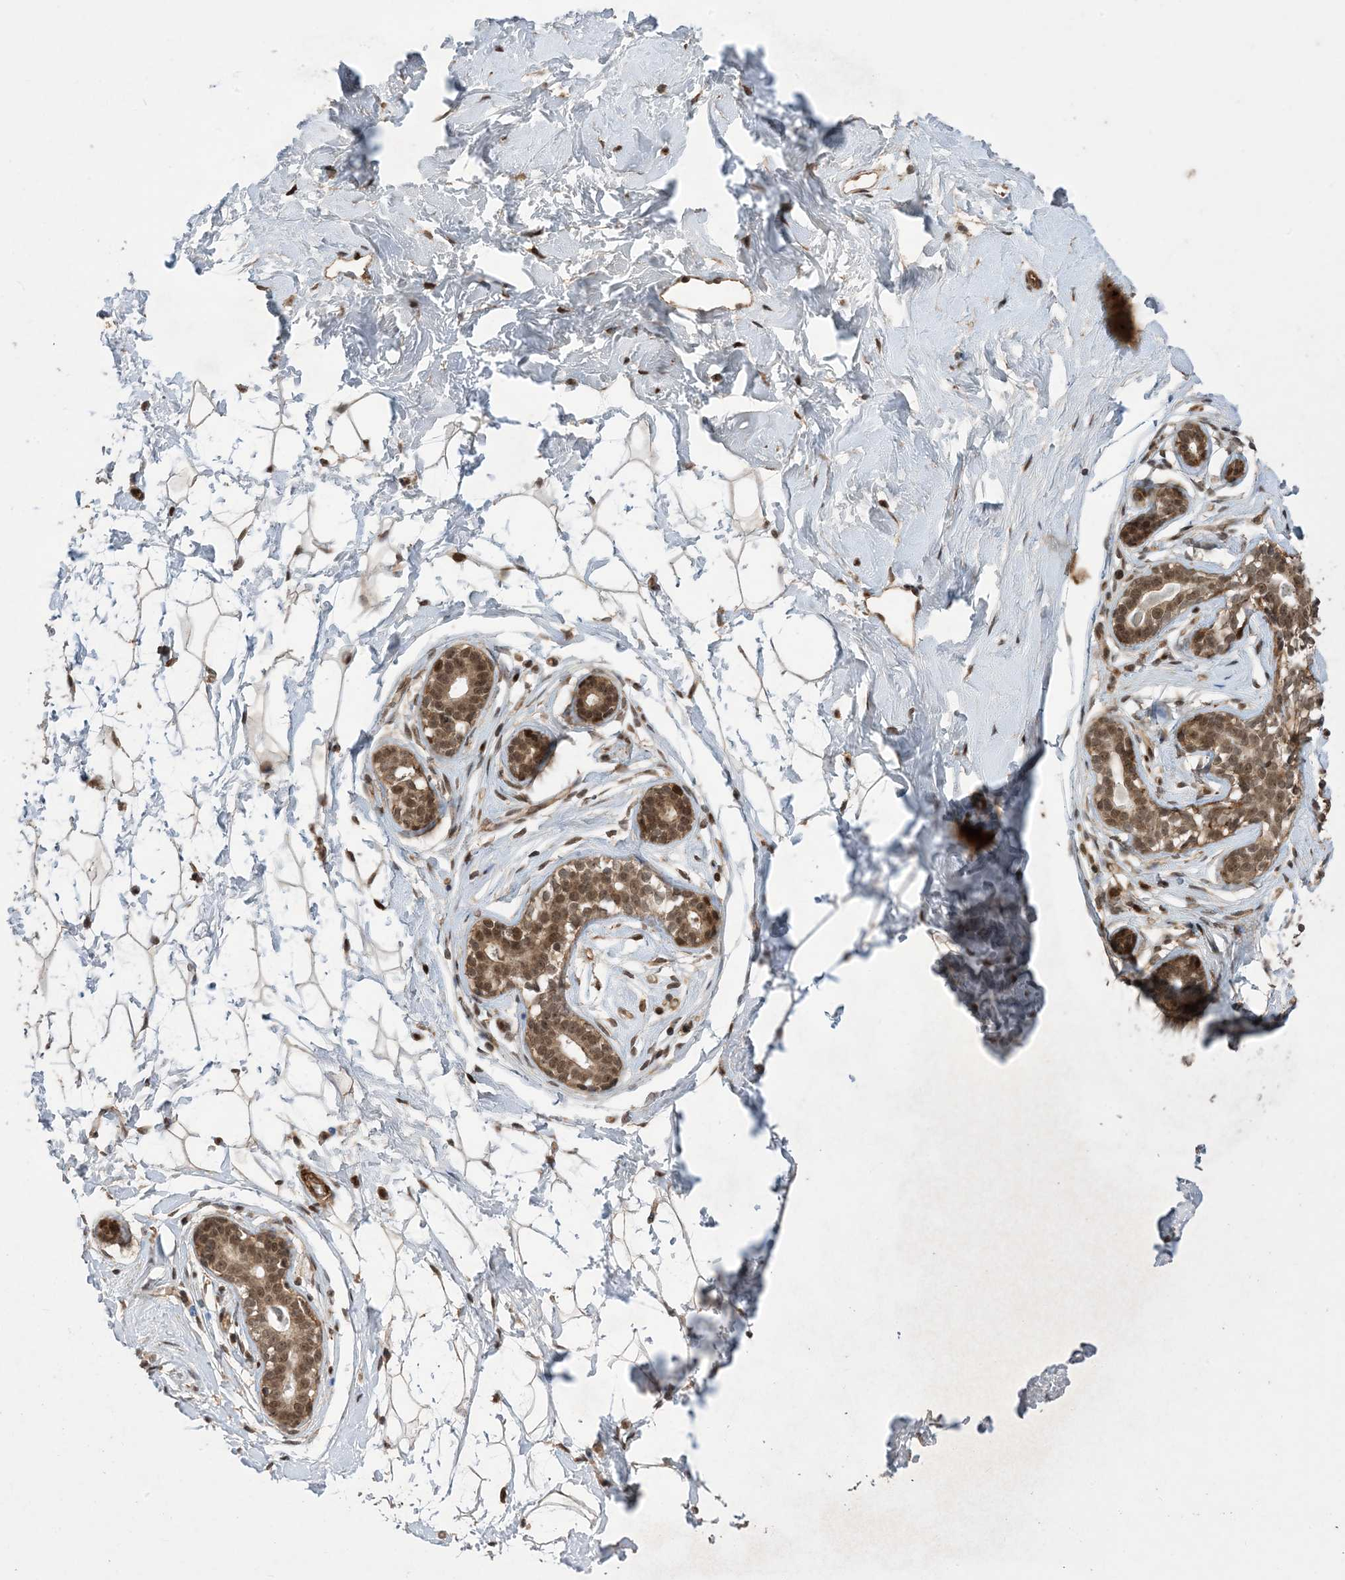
{"staining": {"intensity": "moderate", "quantity": ">75%", "location": "cytoplasmic/membranous"}, "tissue": "breast", "cell_type": "Adipocytes", "image_type": "normal", "snomed": [{"axis": "morphology", "description": "Normal tissue, NOS"}, {"axis": "morphology", "description": "Adenoma, NOS"}, {"axis": "topography", "description": "Breast"}], "caption": "High-power microscopy captured an immunohistochemistry photomicrograph of benign breast, revealing moderate cytoplasmic/membranous expression in about >75% of adipocytes. (IHC, brightfield microscopy, high magnification).", "gene": "ZNF511", "patient": {"sex": "female", "age": 23}}